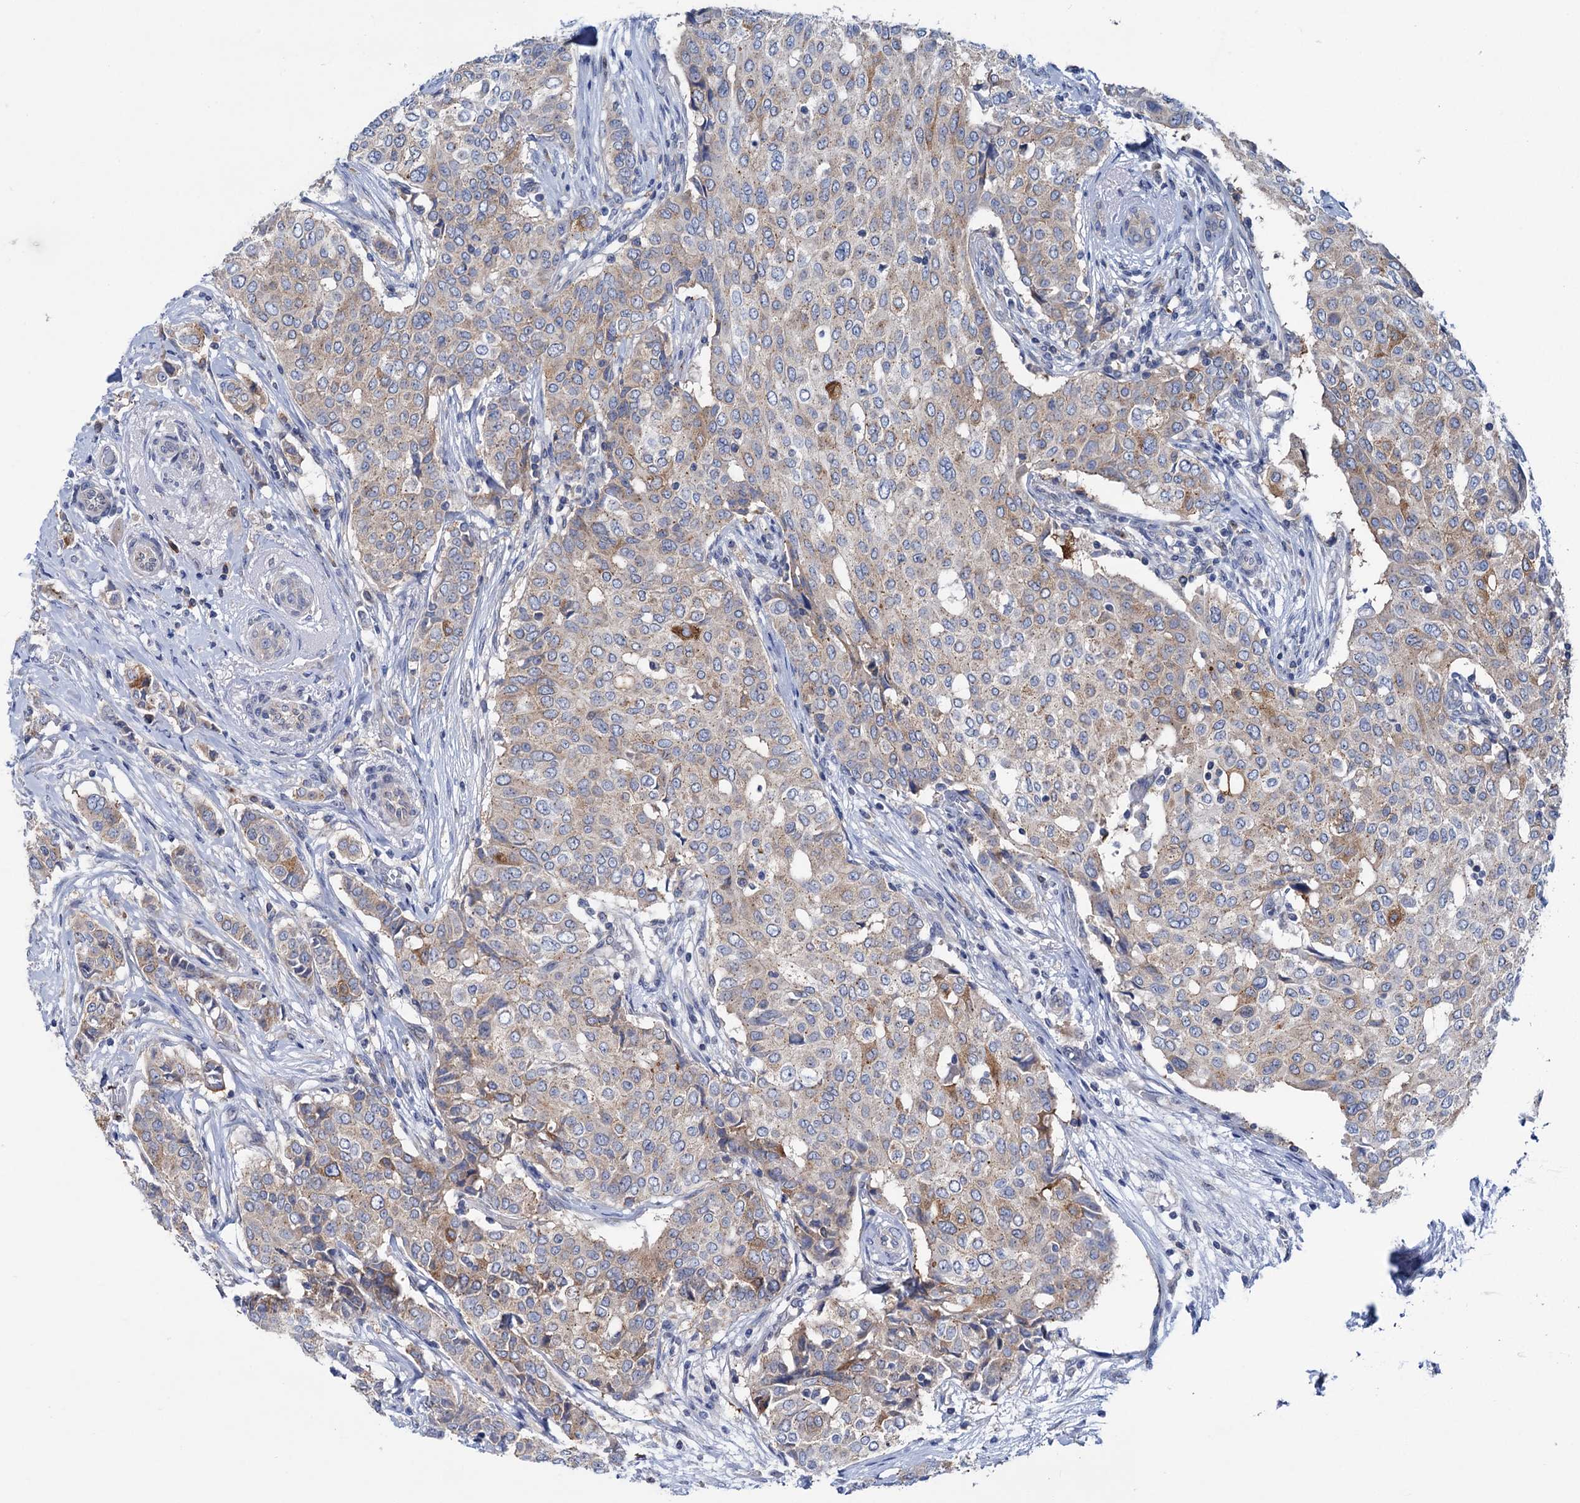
{"staining": {"intensity": "weak", "quantity": ">75%", "location": "cytoplasmic/membranous"}, "tissue": "breast cancer", "cell_type": "Tumor cells", "image_type": "cancer", "snomed": [{"axis": "morphology", "description": "Lobular carcinoma"}, {"axis": "topography", "description": "Breast"}], "caption": "Immunohistochemical staining of human breast cancer (lobular carcinoma) shows low levels of weak cytoplasmic/membranous protein positivity in approximately >75% of tumor cells.", "gene": "ZNRD2", "patient": {"sex": "female", "age": 51}}